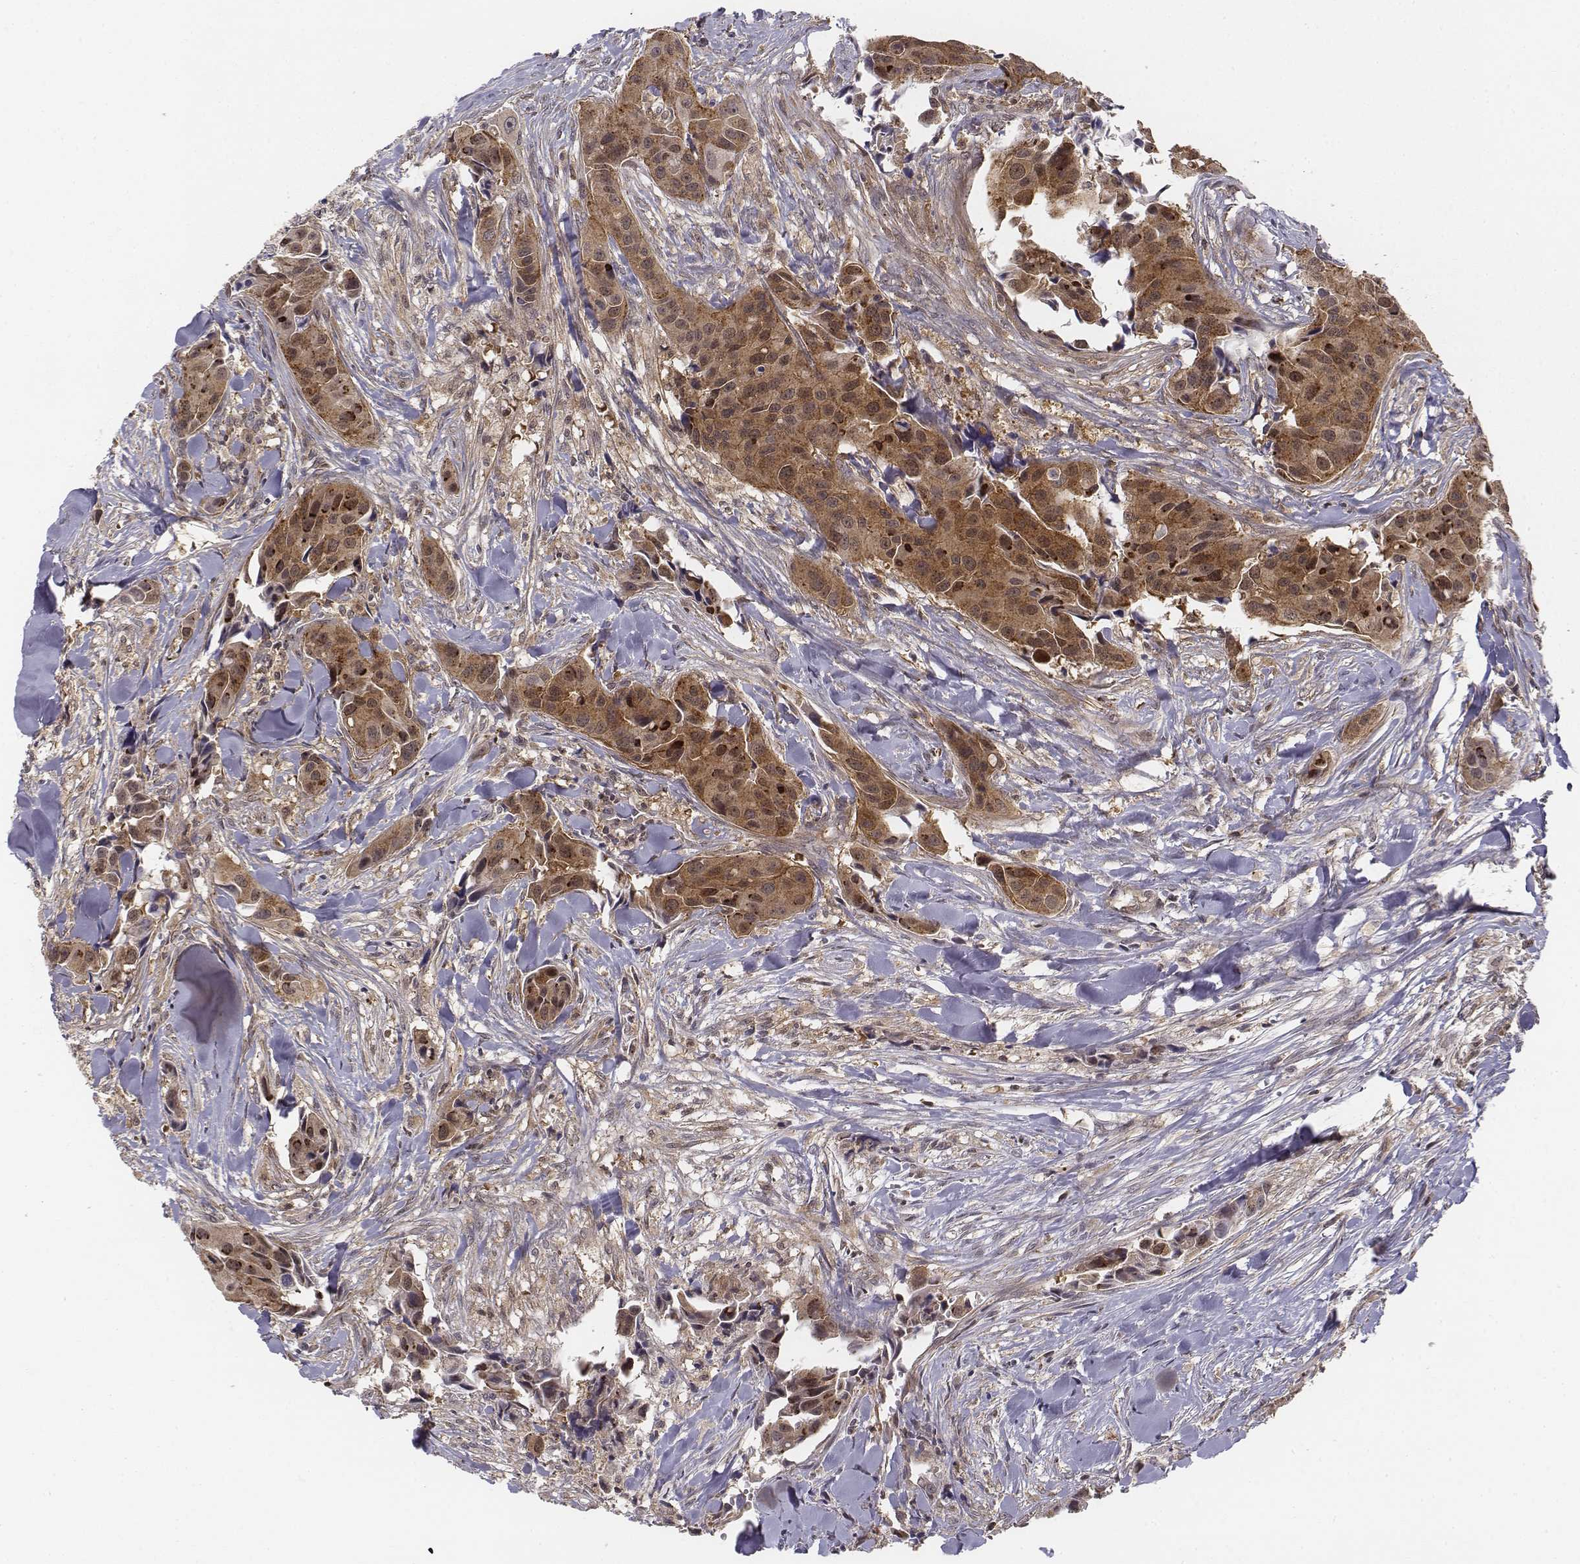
{"staining": {"intensity": "moderate", "quantity": ">75%", "location": "cytoplasmic/membranous,nuclear"}, "tissue": "head and neck cancer", "cell_type": "Tumor cells", "image_type": "cancer", "snomed": [{"axis": "morphology", "description": "Adenocarcinoma, NOS"}, {"axis": "topography", "description": "Head-Neck"}], "caption": "Adenocarcinoma (head and neck) stained with a brown dye shows moderate cytoplasmic/membranous and nuclear positive positivity in about >75% of tumor cells.", "gene": "ZFYVE19", "patient": {"sex": "male", "age": 76}}